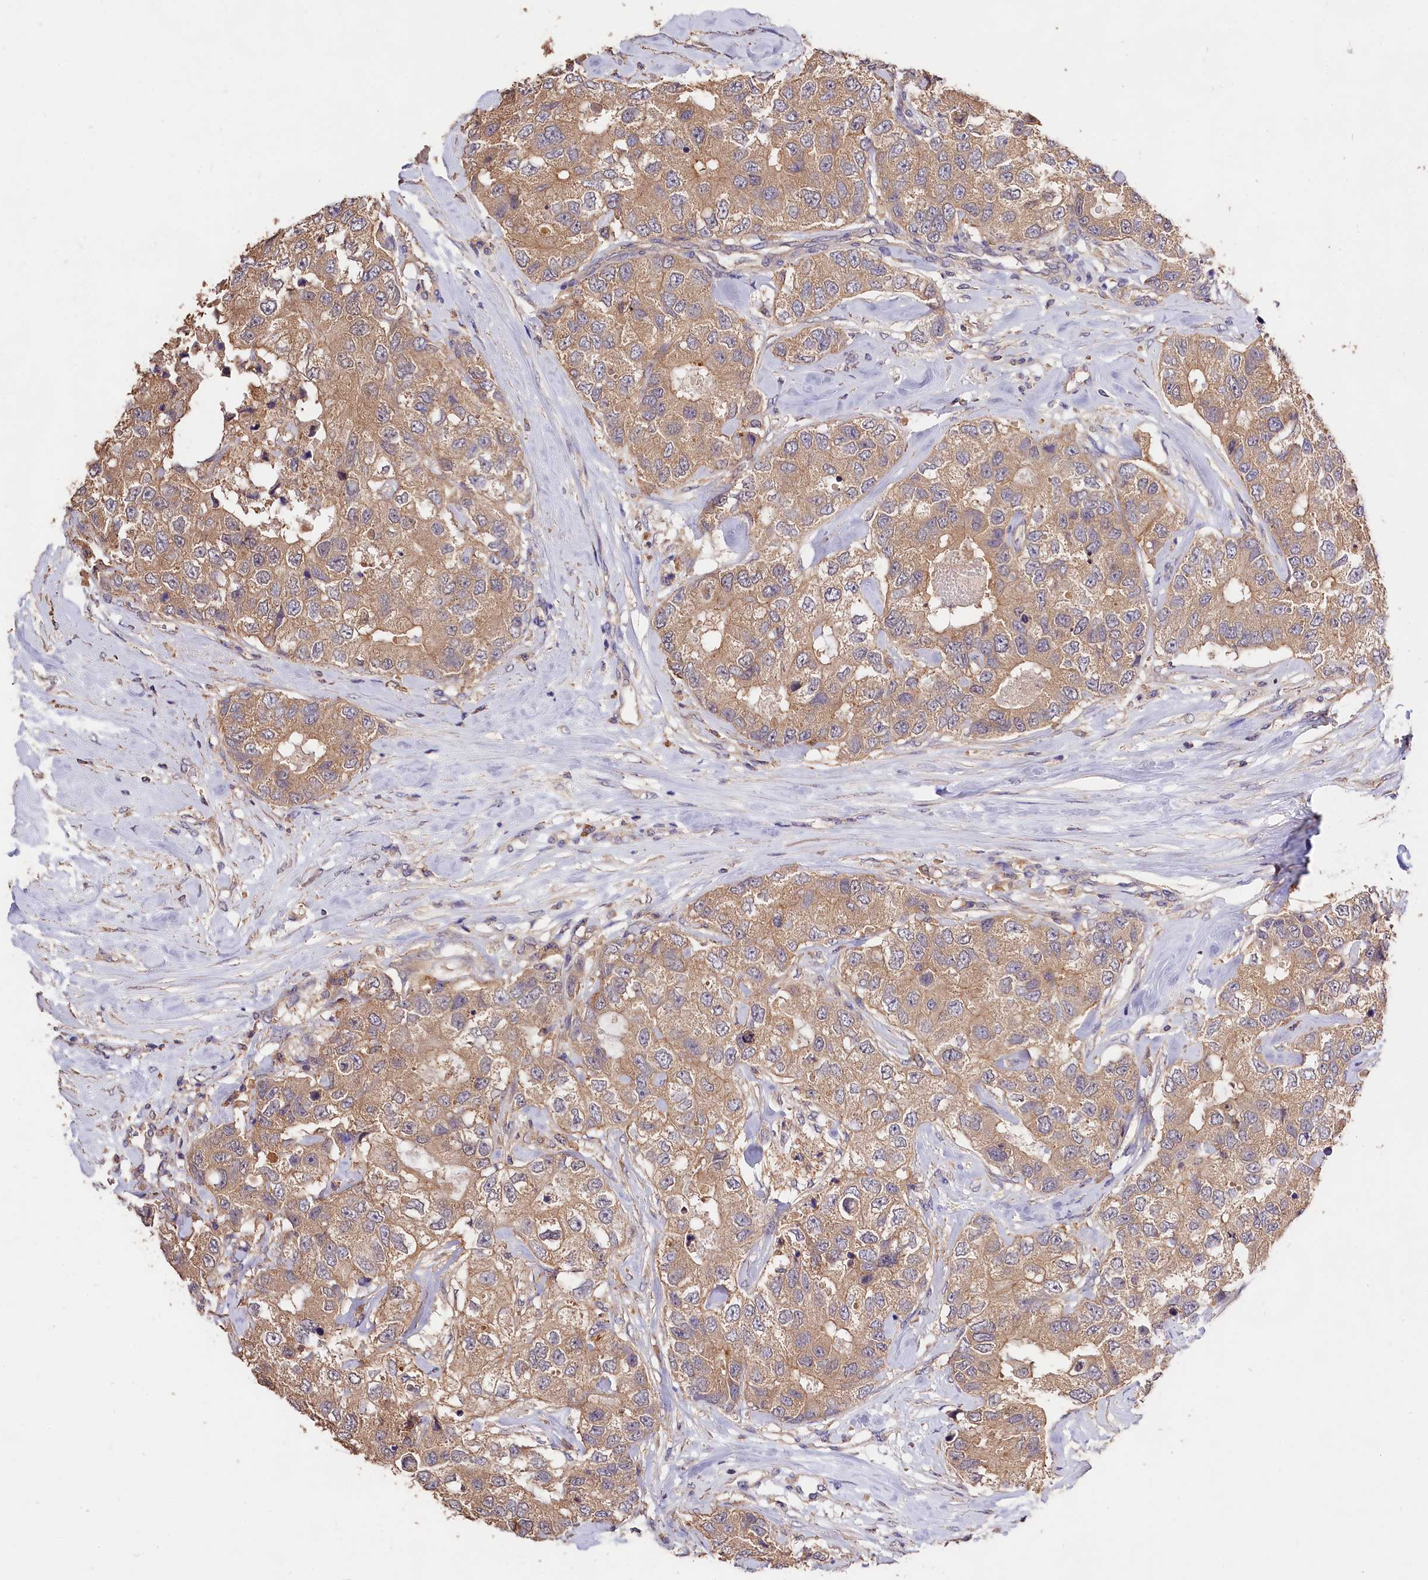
{"staining": {"intensity": "moderate", "quantity": ">75%", "location": "cytoplasmic/membranous"}, "tissue": "breast cancer", "cell_type": "Tumor cells", "image_type": "cancer", "snomed": [{"axis": "morphology", "description": "Duct carcinoma"}, {"axis": "topography", "description": "Breast"}], "caption": "Breast cancer (invasive ductal carcinoma) stained with DAB IHC shows medium levels of moderate cytoplasmic/membranous positivity in approximately >75% of tumor cells.", "gene": "OAS3", "patient": {"sex": "female", "age": 62}}